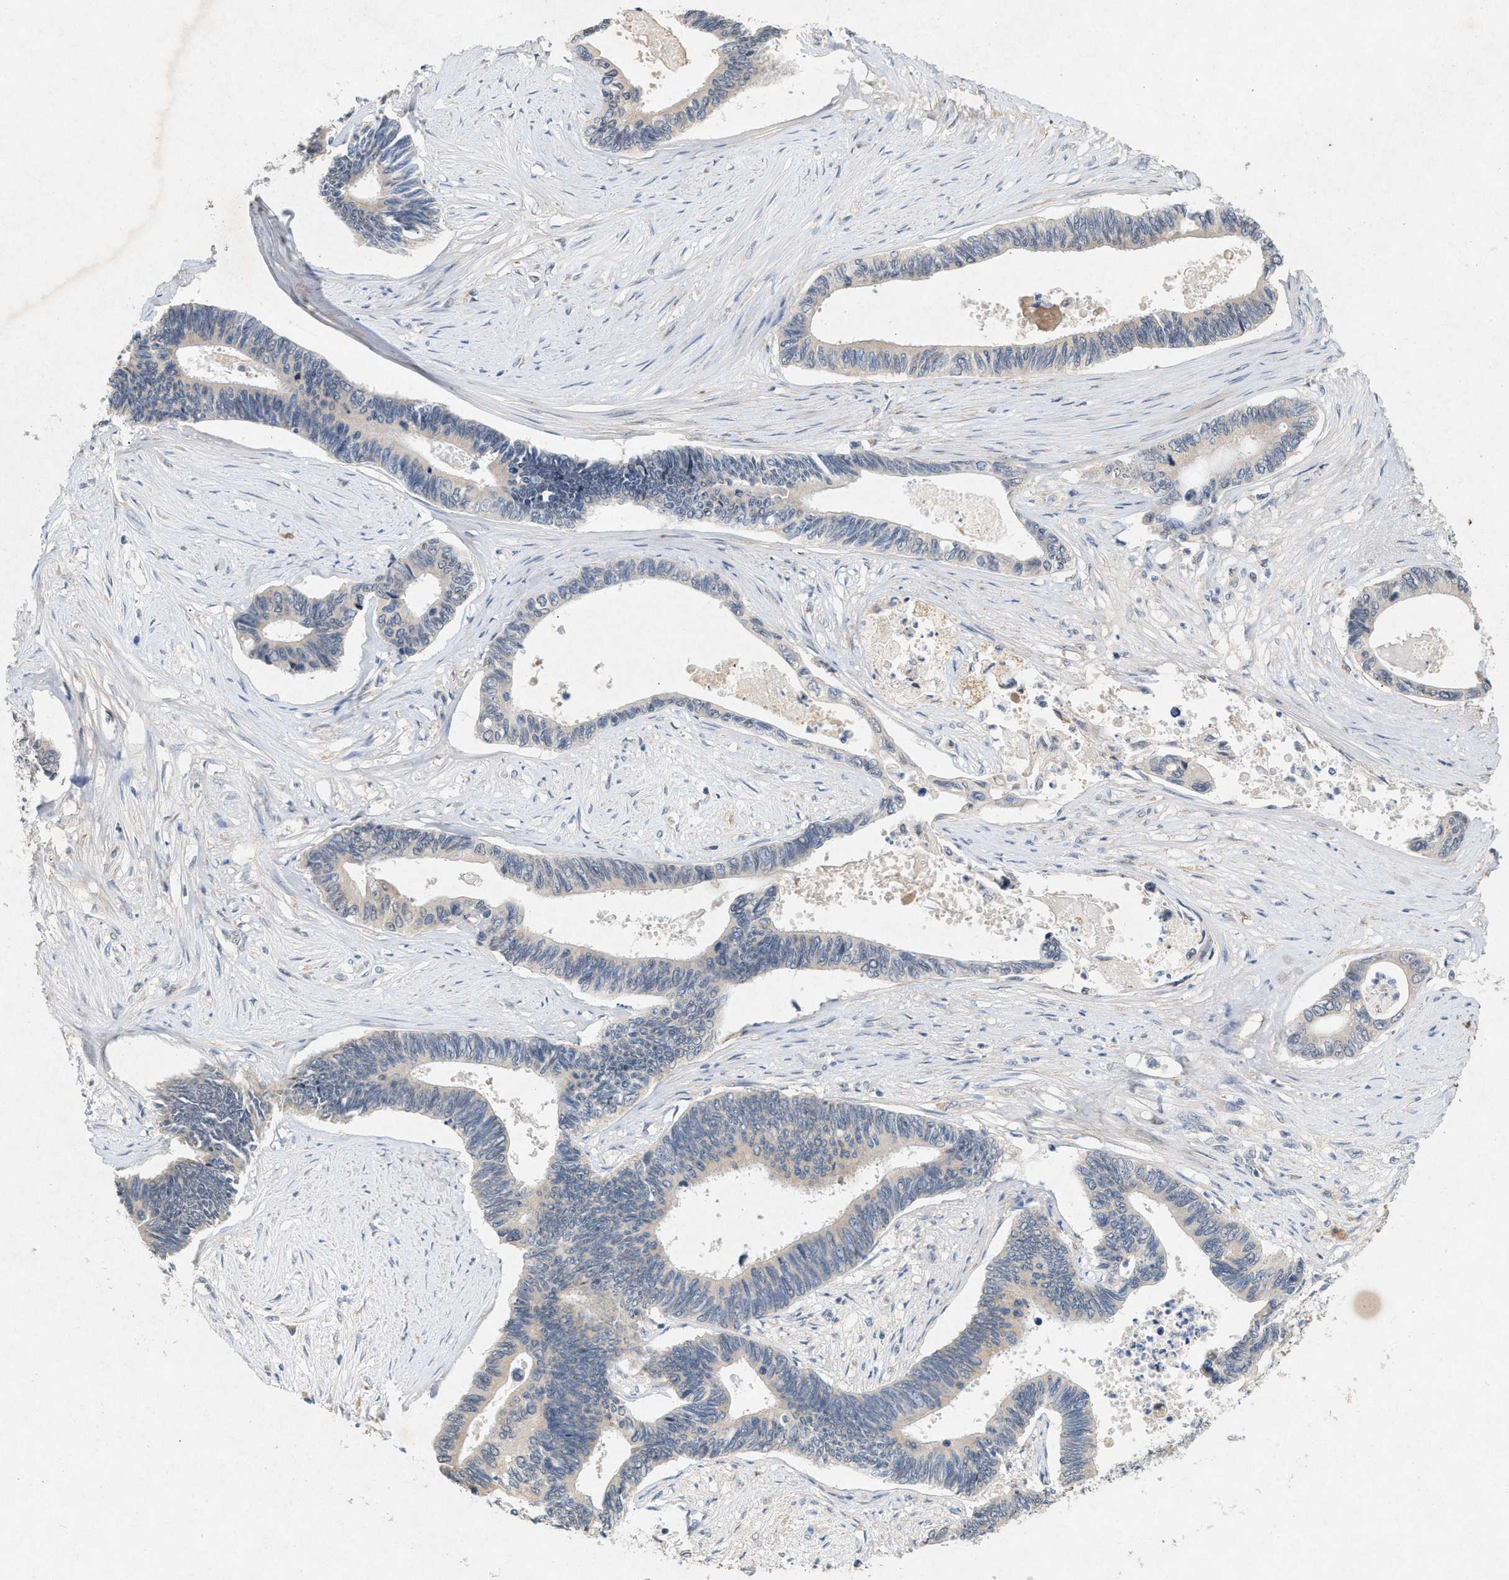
{"staining": {"intensity": "negative", "quantity": "none", "location": "none"}, "tissue": "pancreatic cancer", "cell_type": "Tumor cells", "image_type": "cancer", "snomed": [{"axis": "morphology", "description": "Adenocarcinoma, NOS"}, {"axis": "topography", "description": "Pancreas"}], "caption": "Tumor cells show no significant protein staining in pancreatic adenocarcinoma. (DAB (3,3'-diaminobenzidine) IHC with hematoxylin counter stain).", "gene": "DCAF7", "patient": {"sex": "female", "age": 70}}